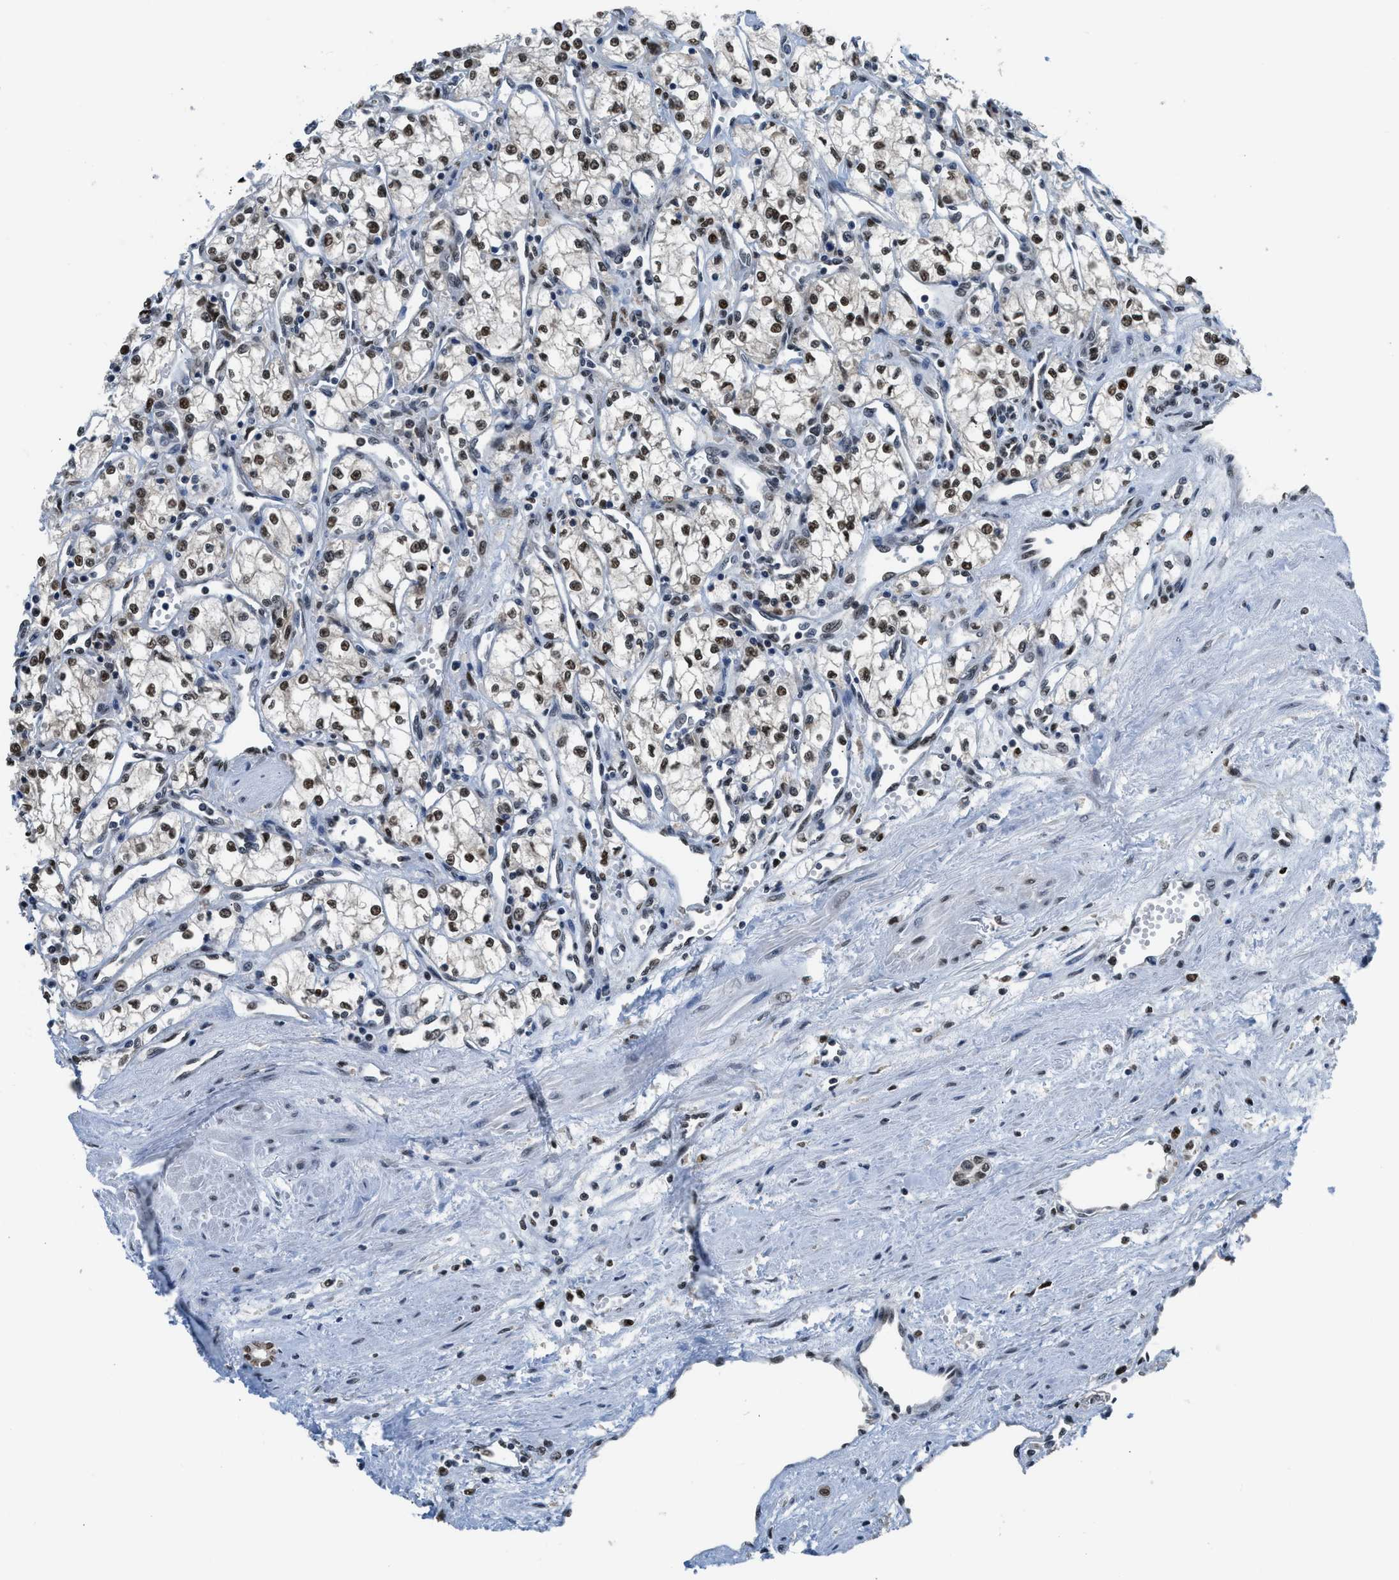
{"staining": {"intensity": "moderate", "quantity": ">75%", "location": "nuclear"}, "tissue": "renal cancer", "cell_type": "Tumor cells", "image_type": "cancer", "snomed": [{"axis": "morphology", "description": "Adenocarcinoma, NOS"}, {"axis": "topography", "description": "Kidney"}], "caption": "This is a histology image of IHC staining of renal cancer (adenocarcinoma), which shows moderate positivity in the nuclear of tumor cells.", "gene": "ALX1", "patient": {"sex": "male", "age": 59}}